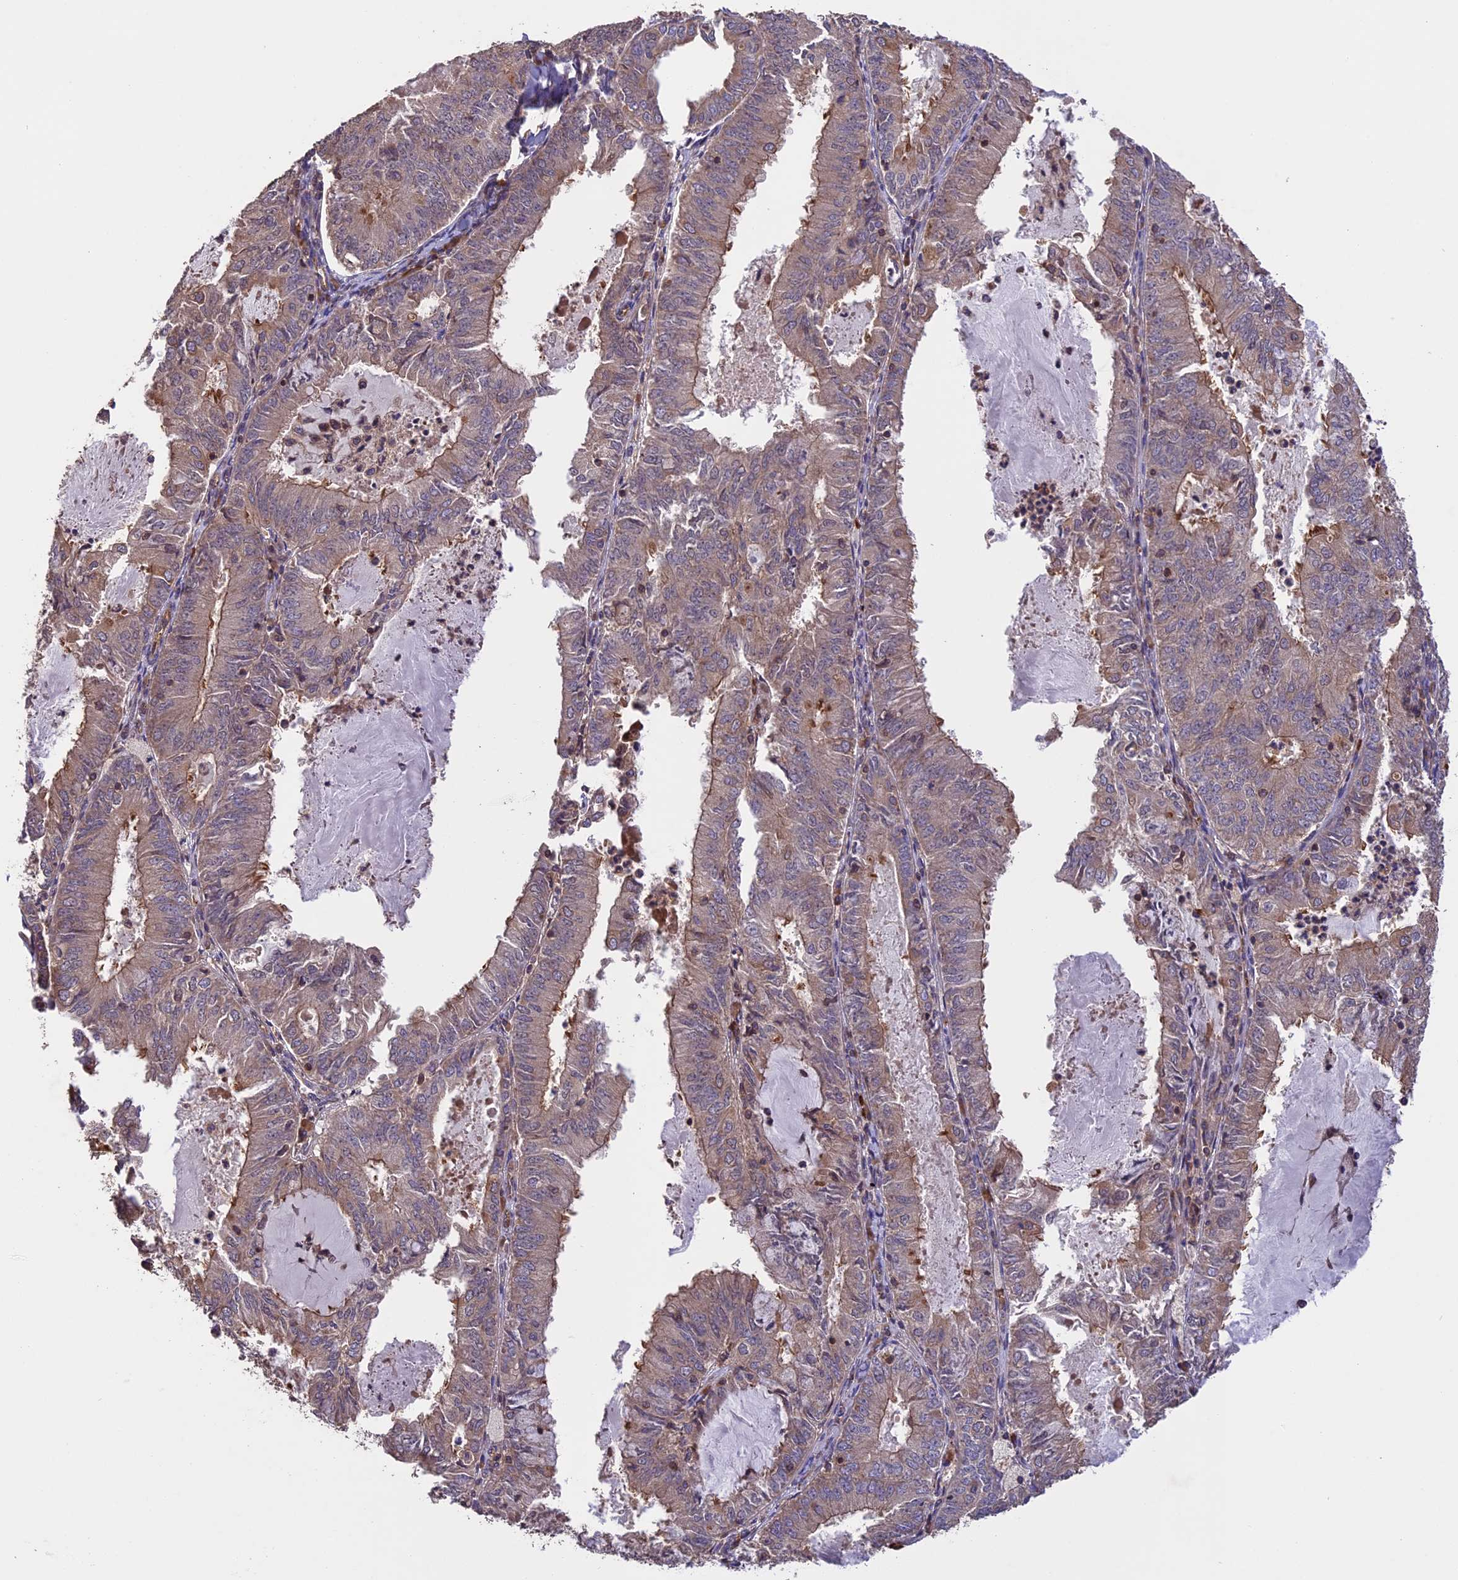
{"staining": {"intensity": "moderate", "quantity": "25%-75%", "location": "cytoplasmic/membranous"}, "tissue": "endometrial cancer", "cell_type": "Tumor cells", "image_type": "cancer", "snomed": [{"axis": "morphology", "description": "Adenocarcinoma, NOS"}, {"axis": "topography", "description": "Endometrium"}], "caption": "Human endometrial adenocarcinoma stained with a brown dye exhibits moderate cytoplasmic/membranous positive positivity in about 25%-75% of tumor cells.", "gene": "GAS8", "patient": {"sex": "female", "age": 57}}